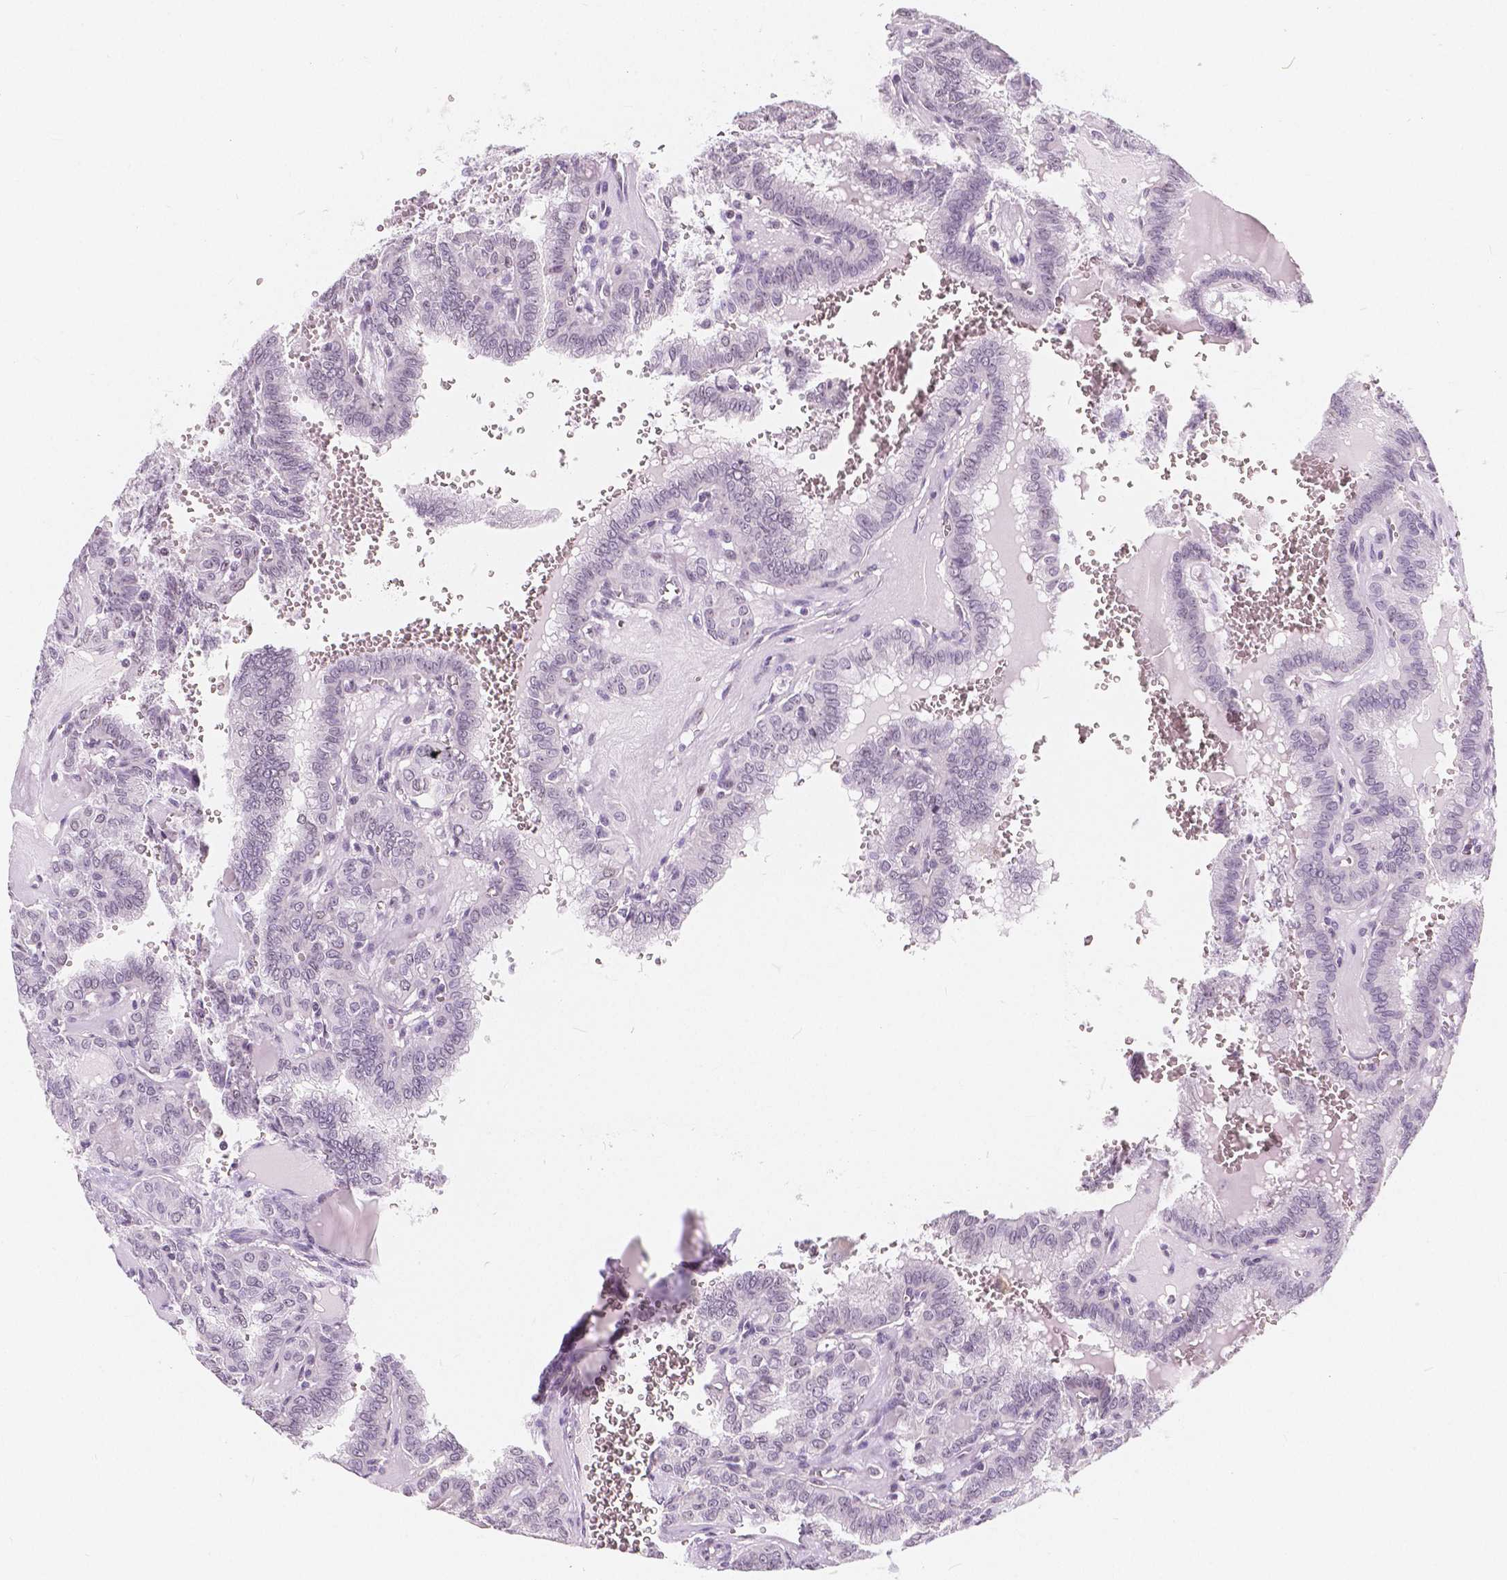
{"staining": {"intensity": "negative", "quantity": "none", "location": "none"}, "tissue": "thyroid cancer", "cell_type": "Tumor cells", "image_type": "cancer", "snomed": [{"axis": "morphology", "description": "Papillary adenocarcinoma, NOS"}, {"axis": "topography", "description": "Thyroid gland"}], "caption": "Tumor cells show no significant positivity in papillary adenocarcinoma (thyroid).", "gene": "NOLC1", "patient": {"sex": "female", "age": 41}}